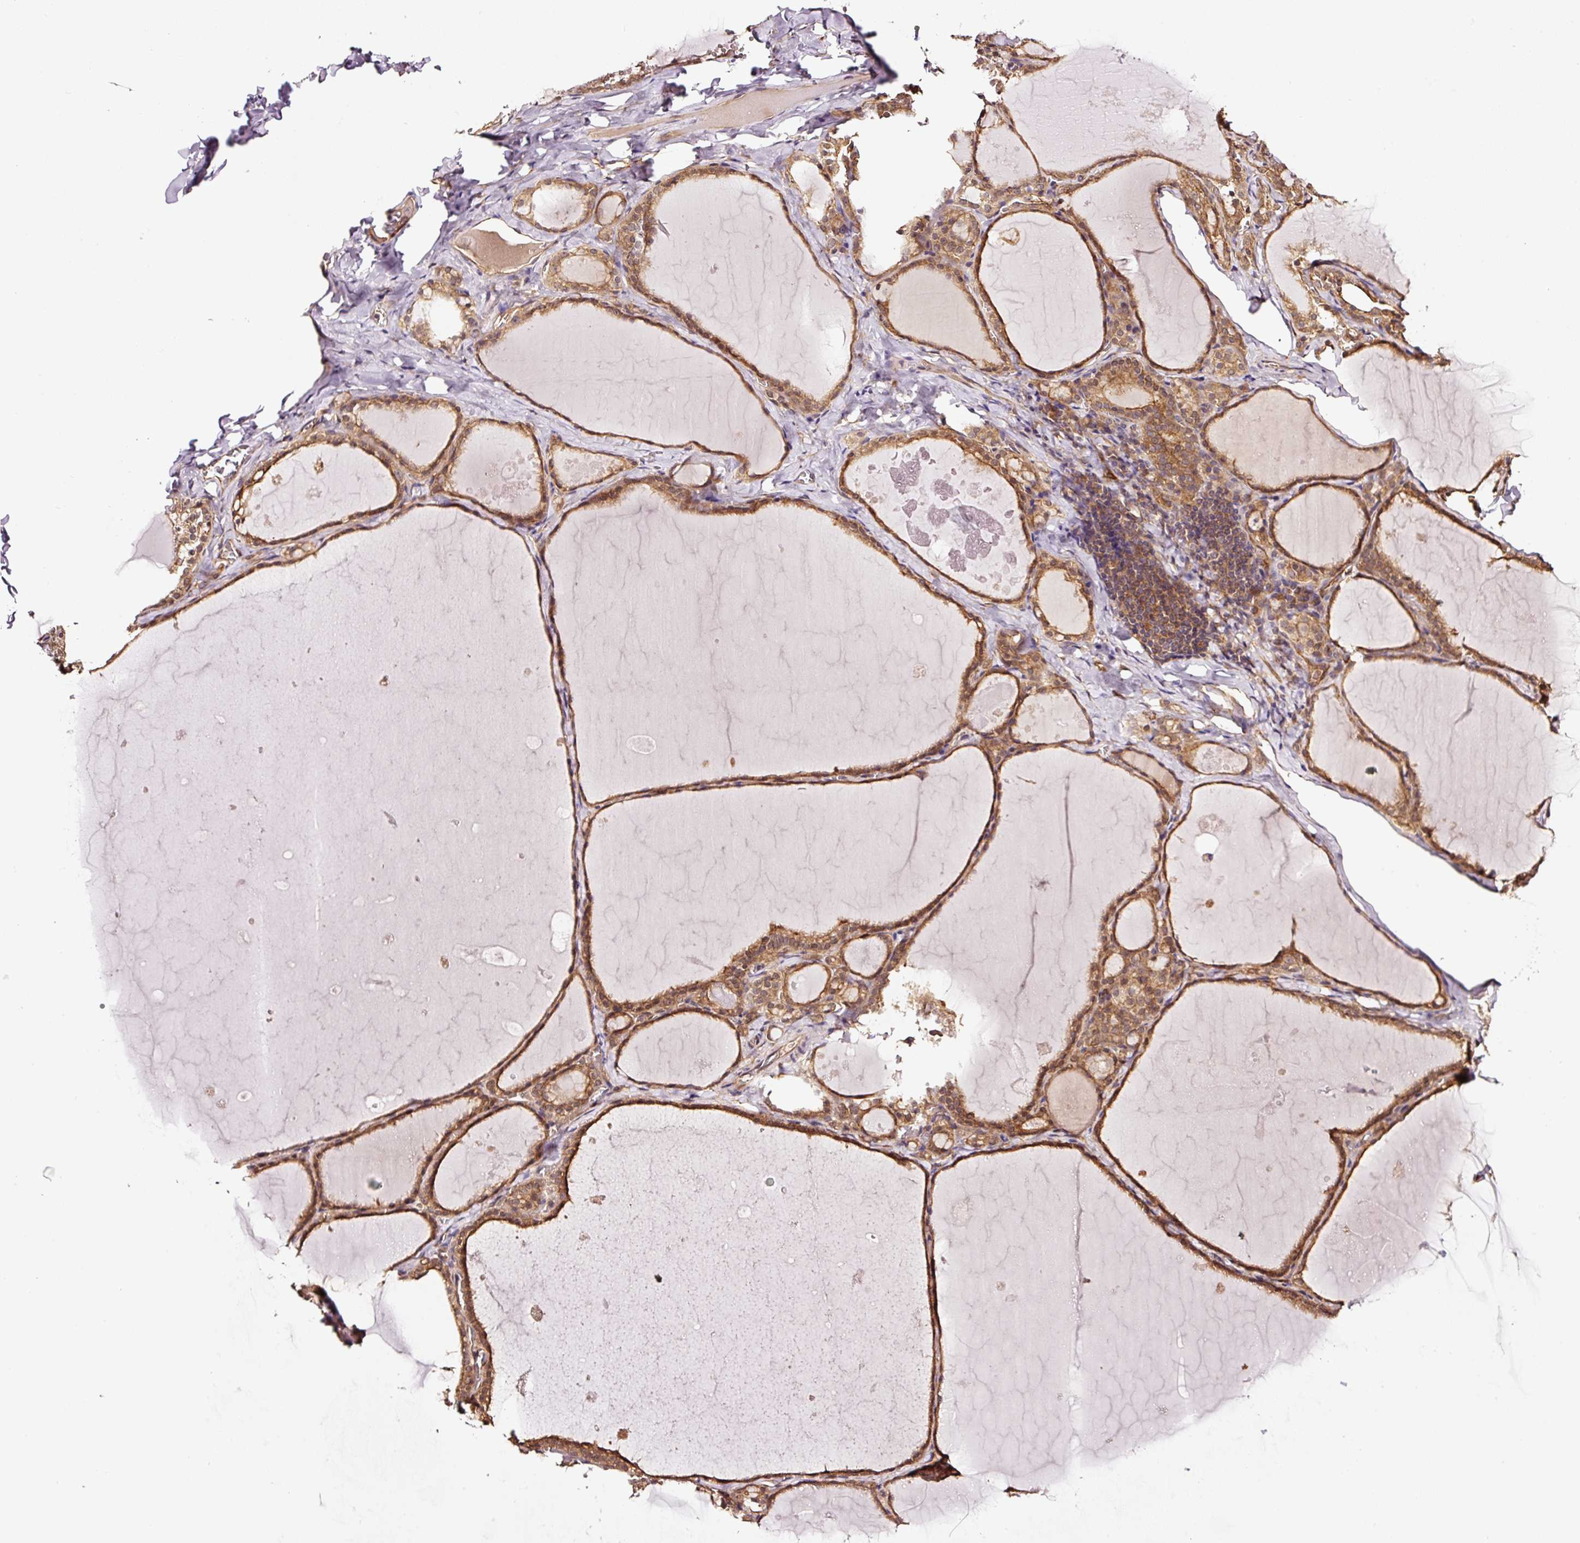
{"staining": {"intensity": "moderate", "quantity": ">75%", "location": "cytoplasmic/membranous,nuclear"}, "tissue": "thyroid gland", "cell_type": "Glandular cells", "image_type": "normal", "snomed": [{"axis": "morphology", "description": "Normal tissue, NOS"}, {"axis": "topography", "description": "Thyroid gland"}], "caption": "Immunohistochemistry micrograph of unremarkable thyroid gland stained for a protein (brown), which exhibits medium levels of moderate cytoplasmic/membranous,nuclear staining in about >75% of glandular cells.", "gene": "METAP1", "patient": {"sex": "male", "age": 56}}